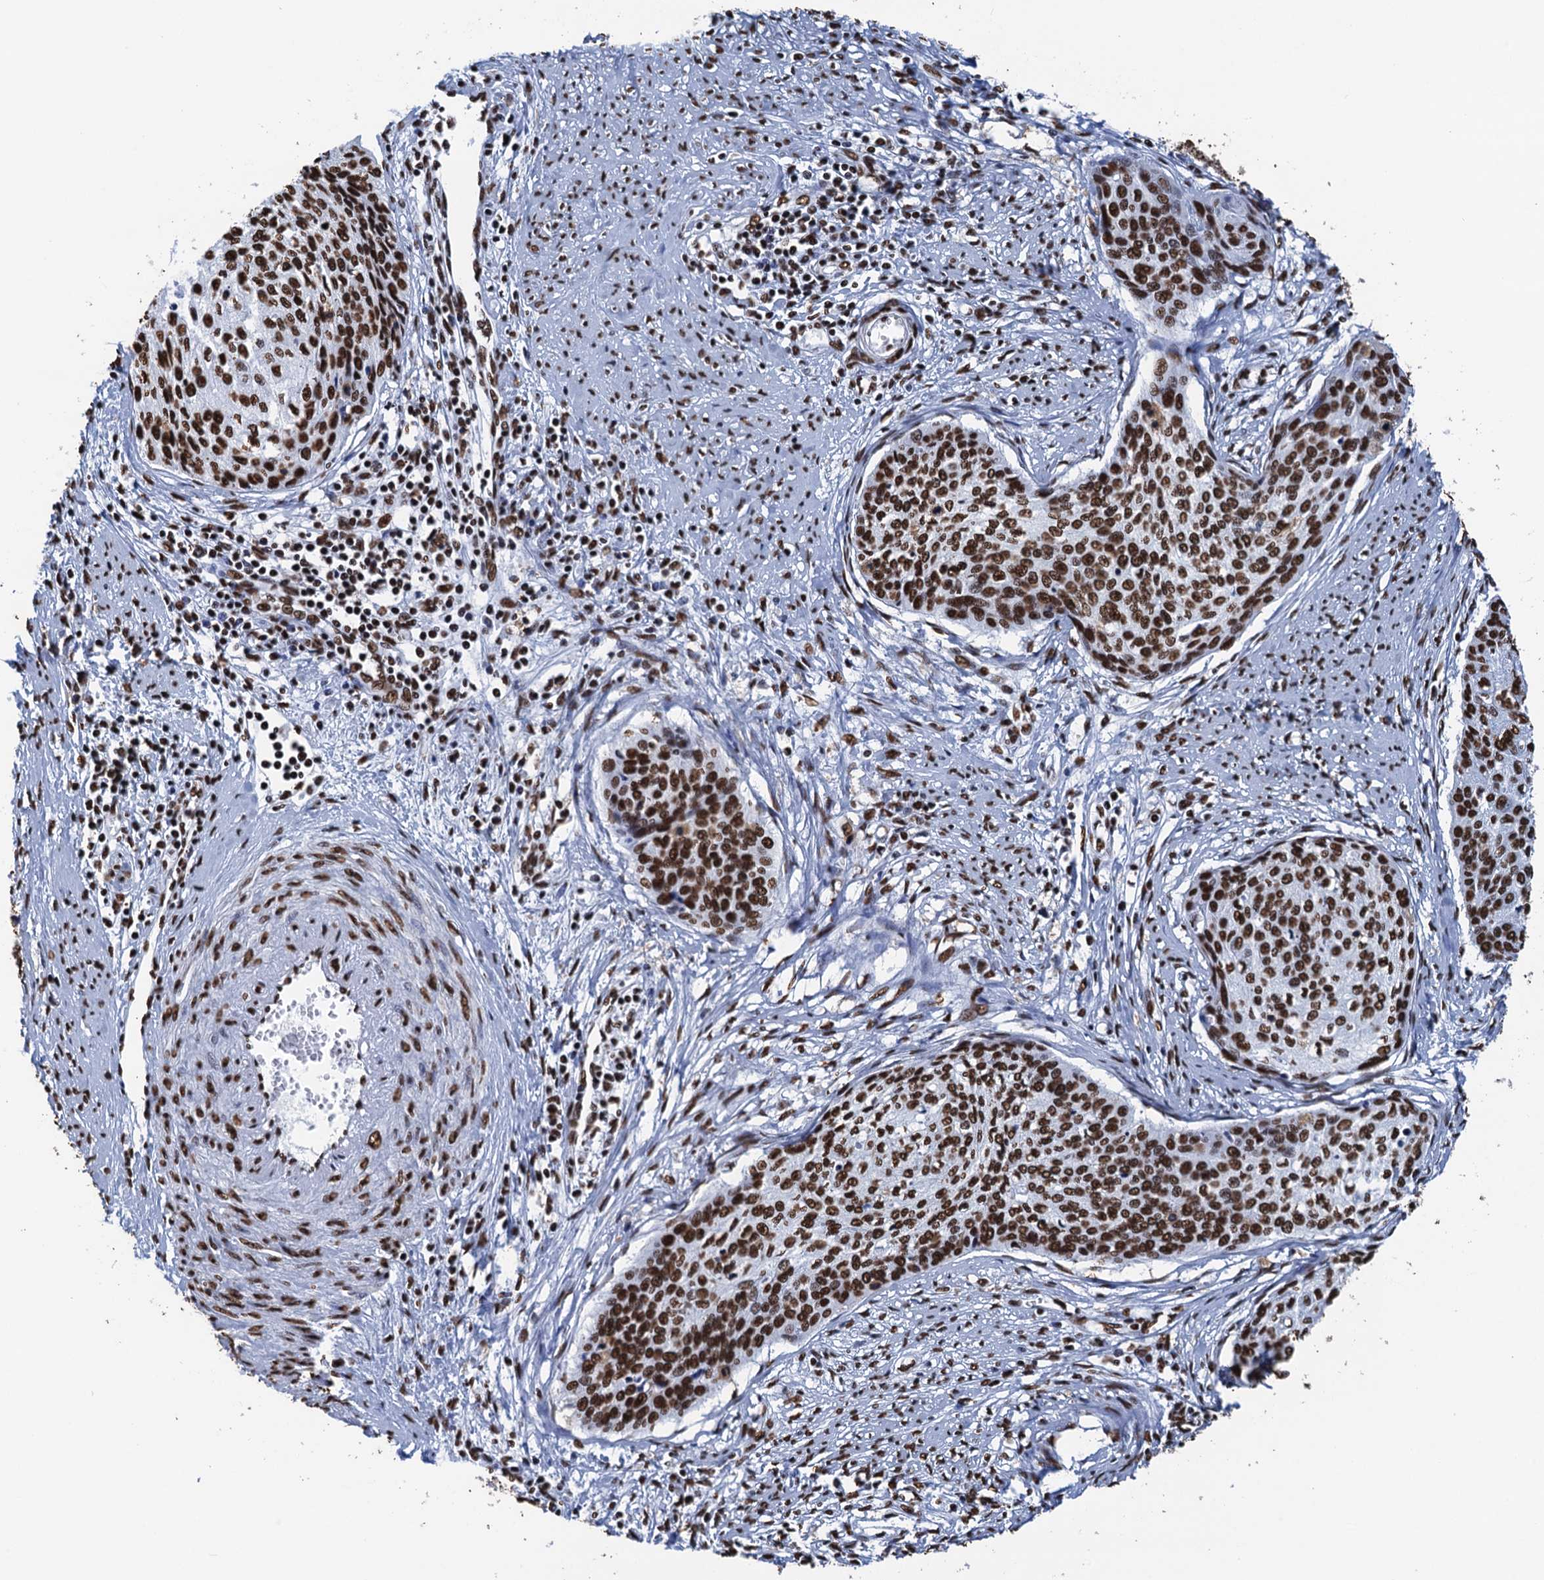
{"staining": {"intensity": "strong", "quantity": ">75%", "location": "nuclear"}, "tissue": "cervical cancer", "cell_type": "Tumor cells", "image_type": "cancer", "snomed": [{"axis": "morphology", "description": "Squamous cell carcinoma, NOS"}, {"axis": "topography", "description": "Cervix"}], "caption": "Immunohistochemical staining of human cervical cancer (squamous cell carcinoma) demonstrates high levels of strong nuclear protein staining in approximately >75% of tumor cells.", "gene": "UBA2", "patient": {"sex": "female", "age": 37}}